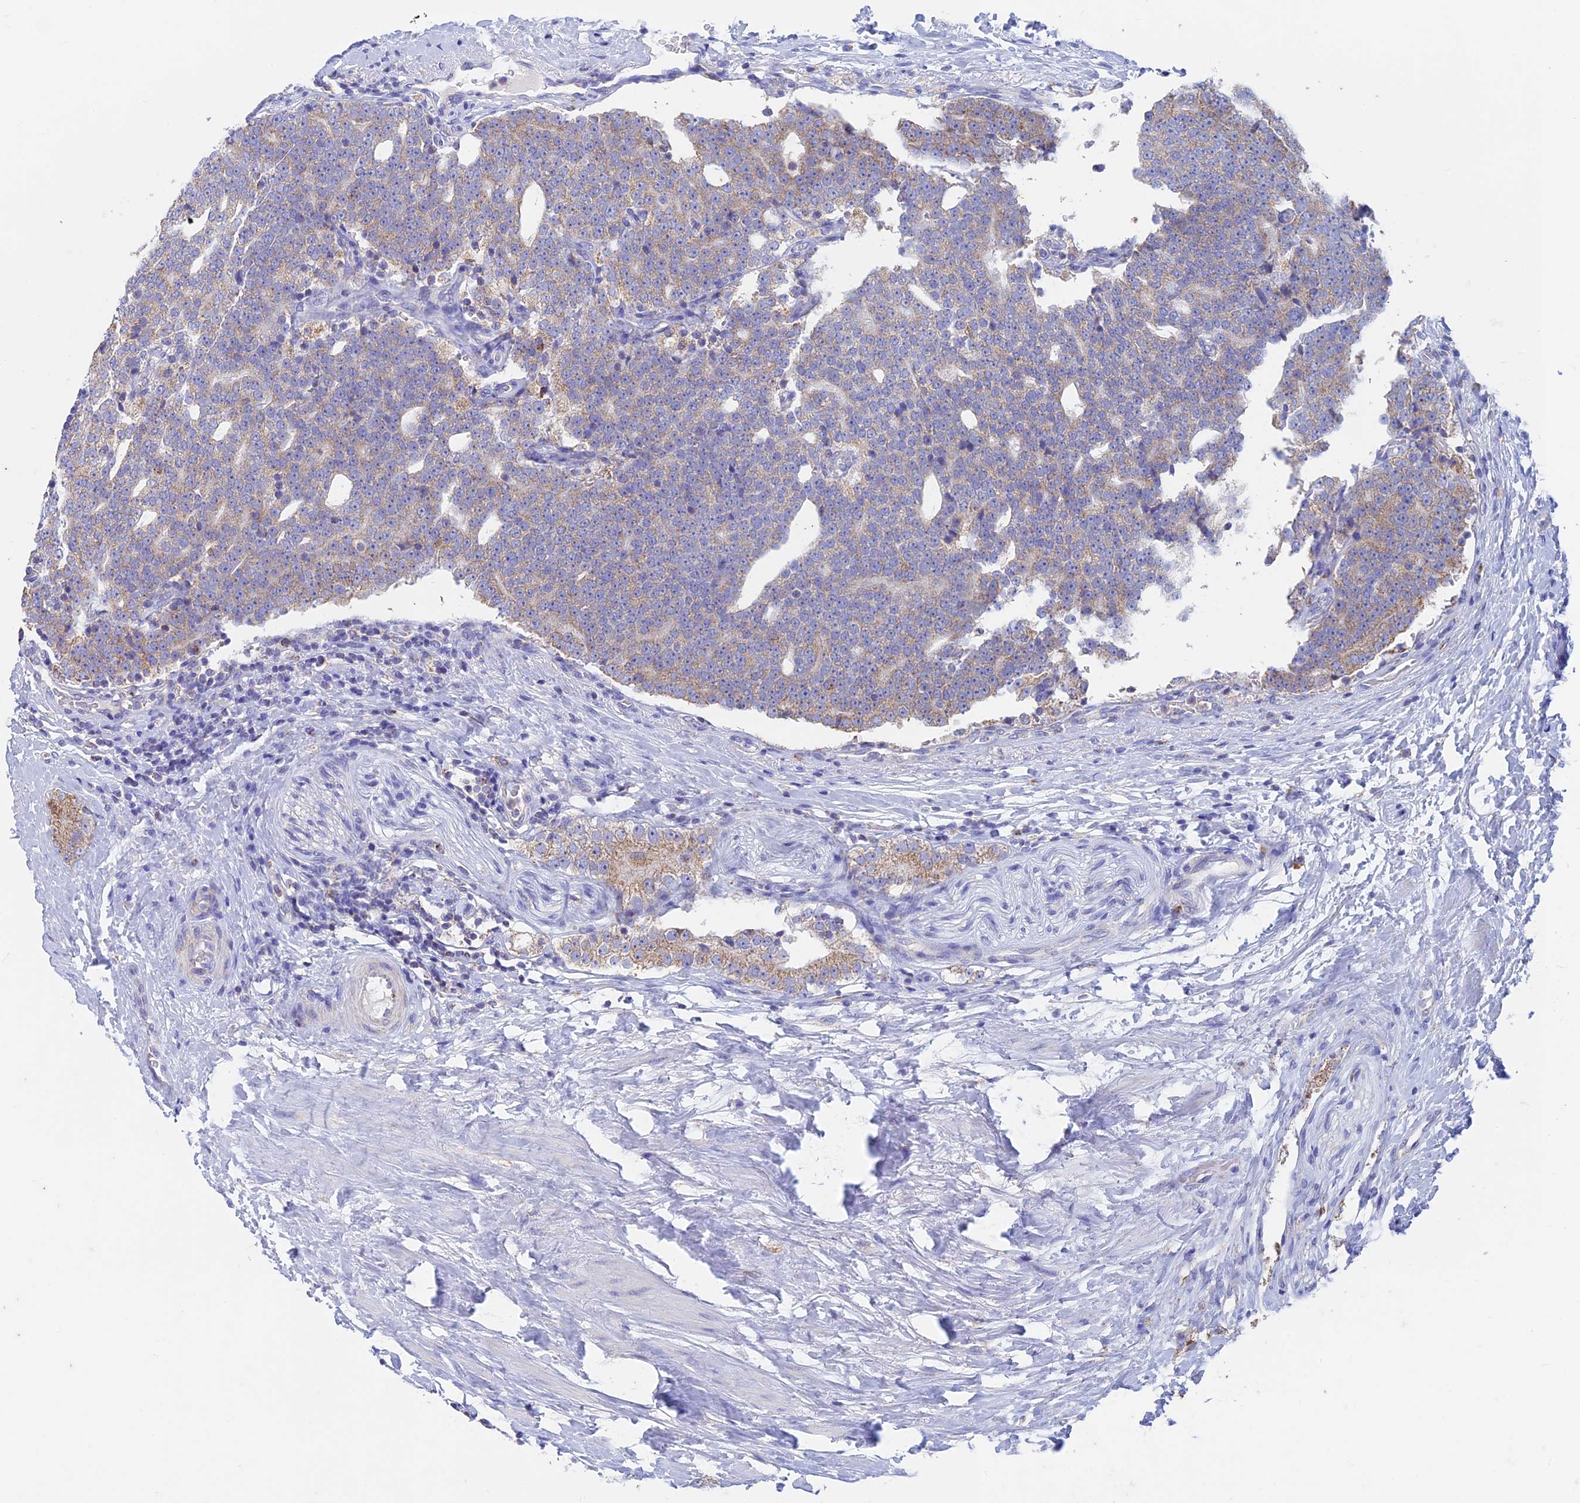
{"staining": {"intensity": "weak", "quantity": "25%-75%", "location": "cytoplasmic/membranous"}, "tissue": "prostate cancer", "cell_type": "Tumor cells", "image_type": "cancer", "snomed": [{"axis": "morphology", "description": "Adenocarcinoma, High grade"}, {"axis": "topography", "description": "Prostate"}], "caption": "Human high-grade adenocarcinoma (prostate) stained for a protein (brown) reveals weak cytoplasmic/membranous positive expression in approximately 25%-75% of tumor cells.", "gene": "ZNF181", "patient": {"sex": "male", "age": 56}}